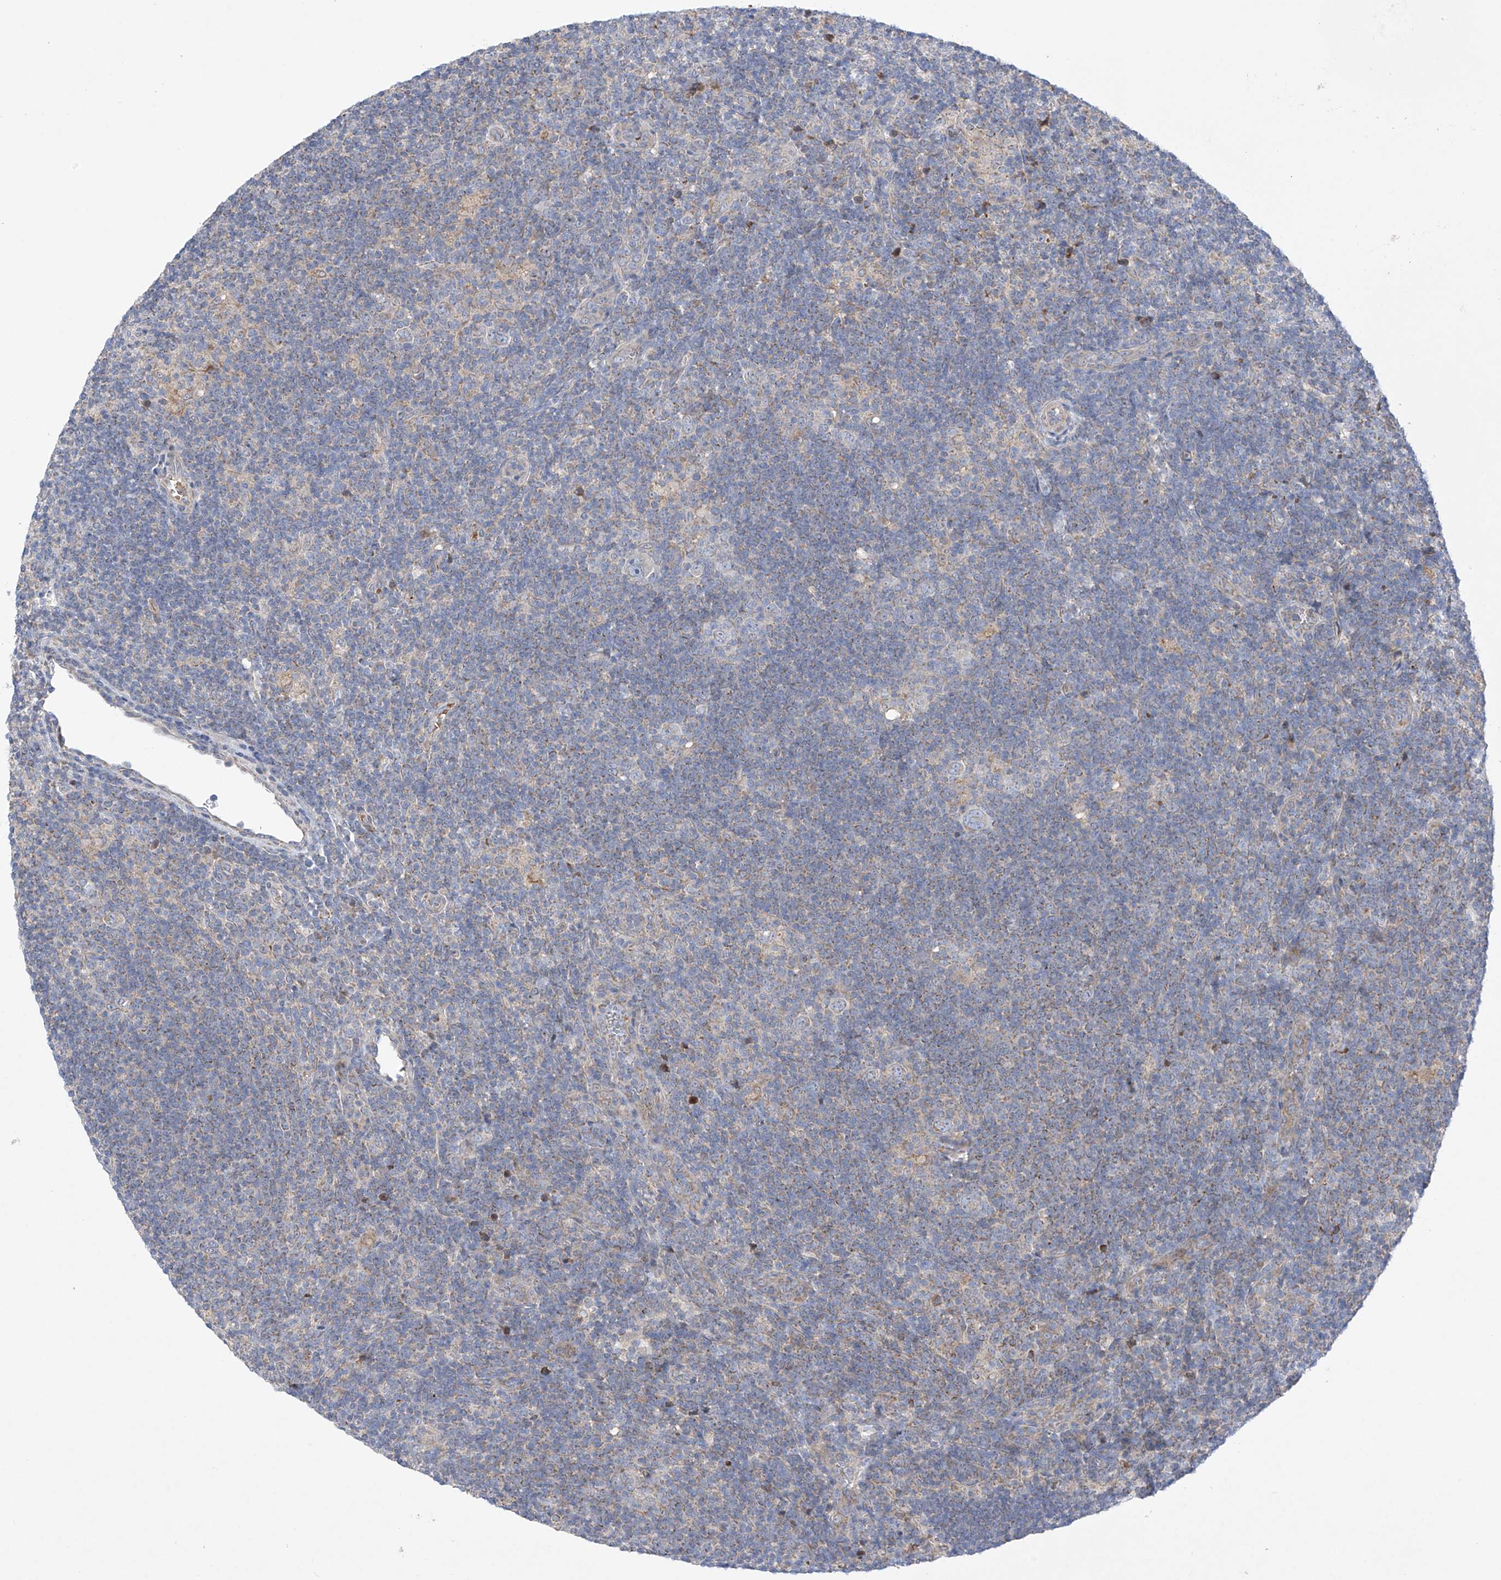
{"staining": {"intensity": "negative", "quantity": "none", "location": "none"}, "tissue": "lymphoma", "cell_type": "Tumor cells", "image_type": "cancer", "snomed": [{"axis": "morphology", "description": "Hodgkin's disease, NOS"}, {"axis": "topography", "description": "Lymph node"}], "caption": "High power microscopy histopathology image of an immunohistochemistry (IHC) micrograph of lymphoma, revealing no significant expression in tumor cells.", "gene": "METTL18", "patient": {"sex": "female", "age": 57}}